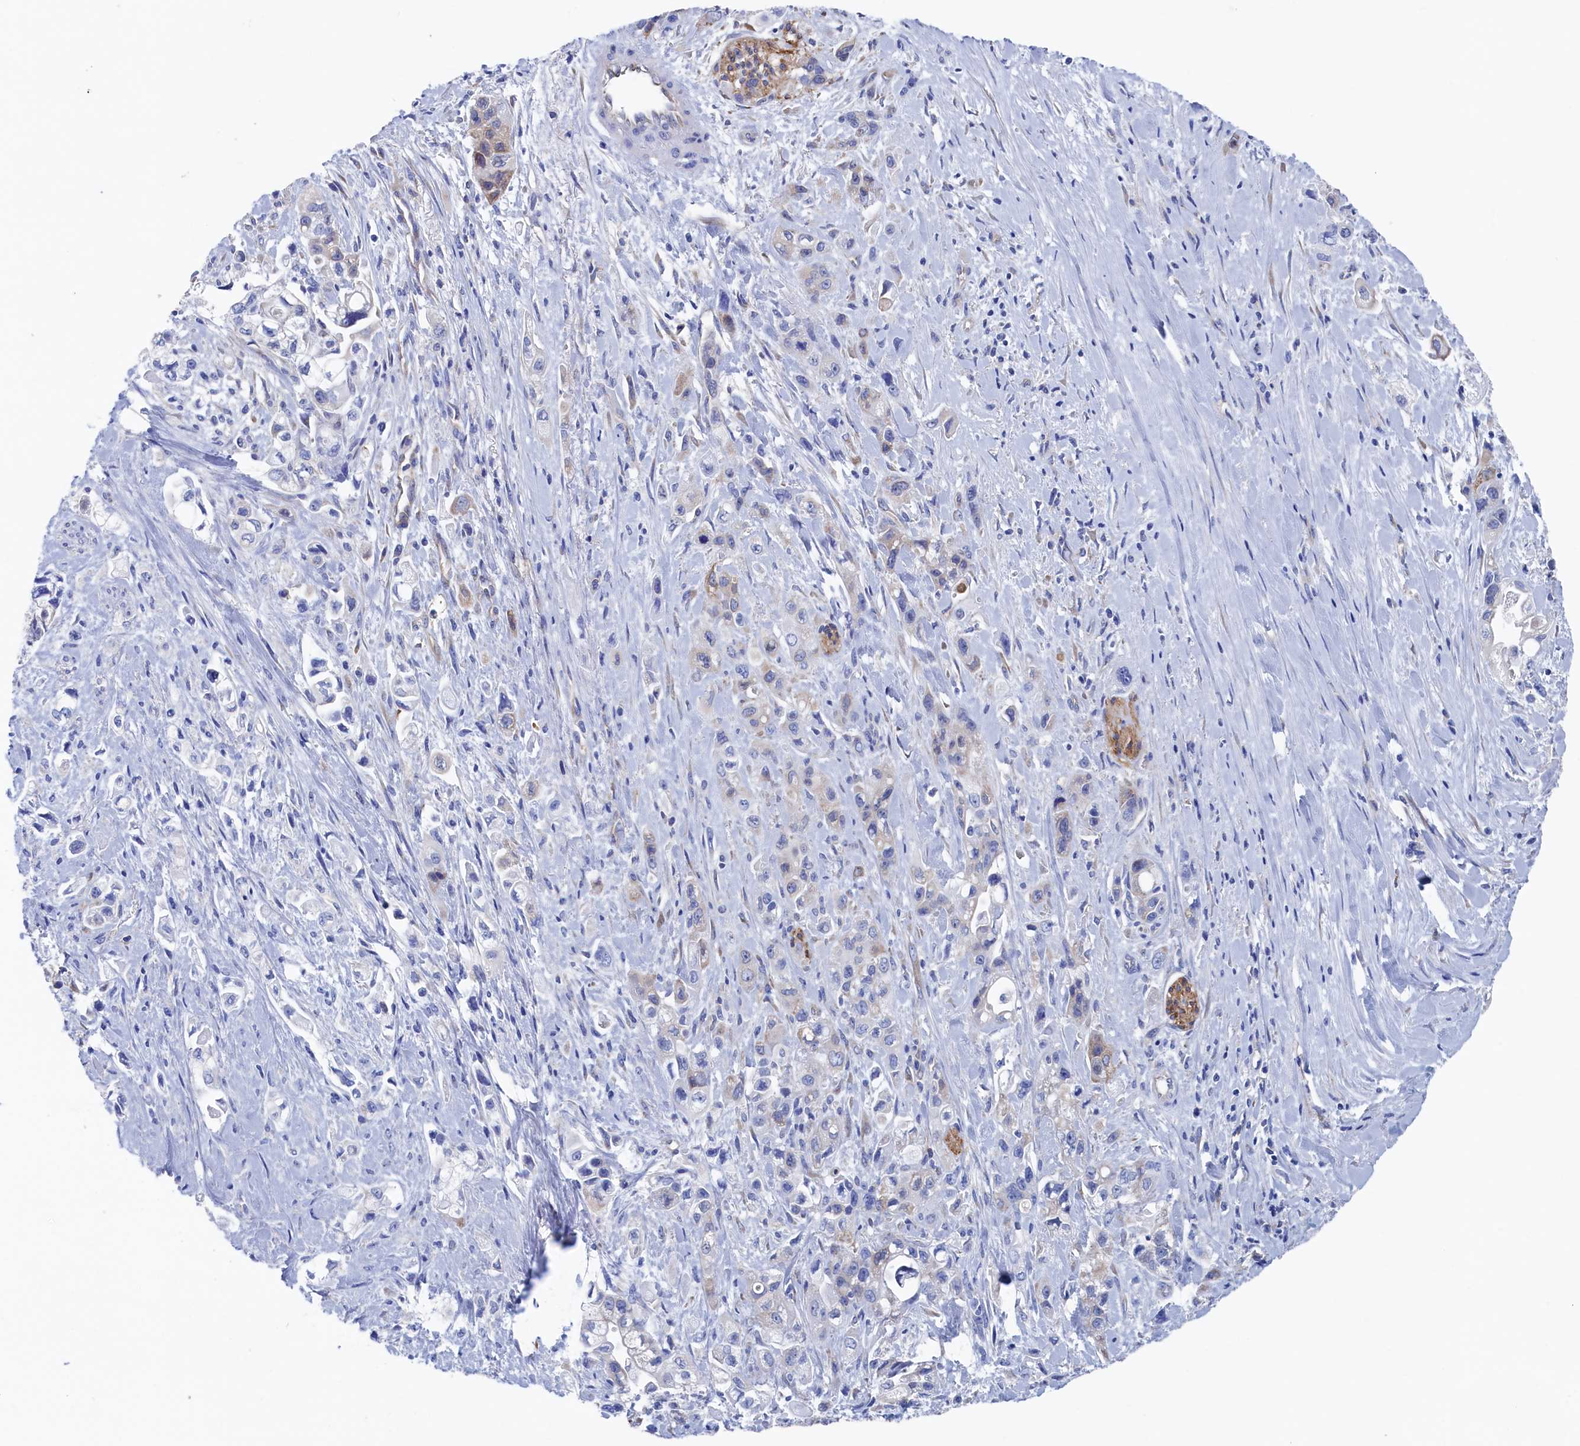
{"staining": {"intensity": "weak", "quantity": "<25%", "location": "cytoplasmic/membranous"}, "tissue": "pancreatic cancer", "cell_type": "Tumor cells", "image_type": "cancer", "snomed": [{"axis": "morphology", "description": "Adenocarcinoma, NOS"}, {"axis": "topography", "description": "Pancreas"}], "caption": "Tumor cells show no significant protein positivity in pancreatic adenocarcinoma.", "gene": "TMOD2", "patient": {"sex": "female", "age": 66}}